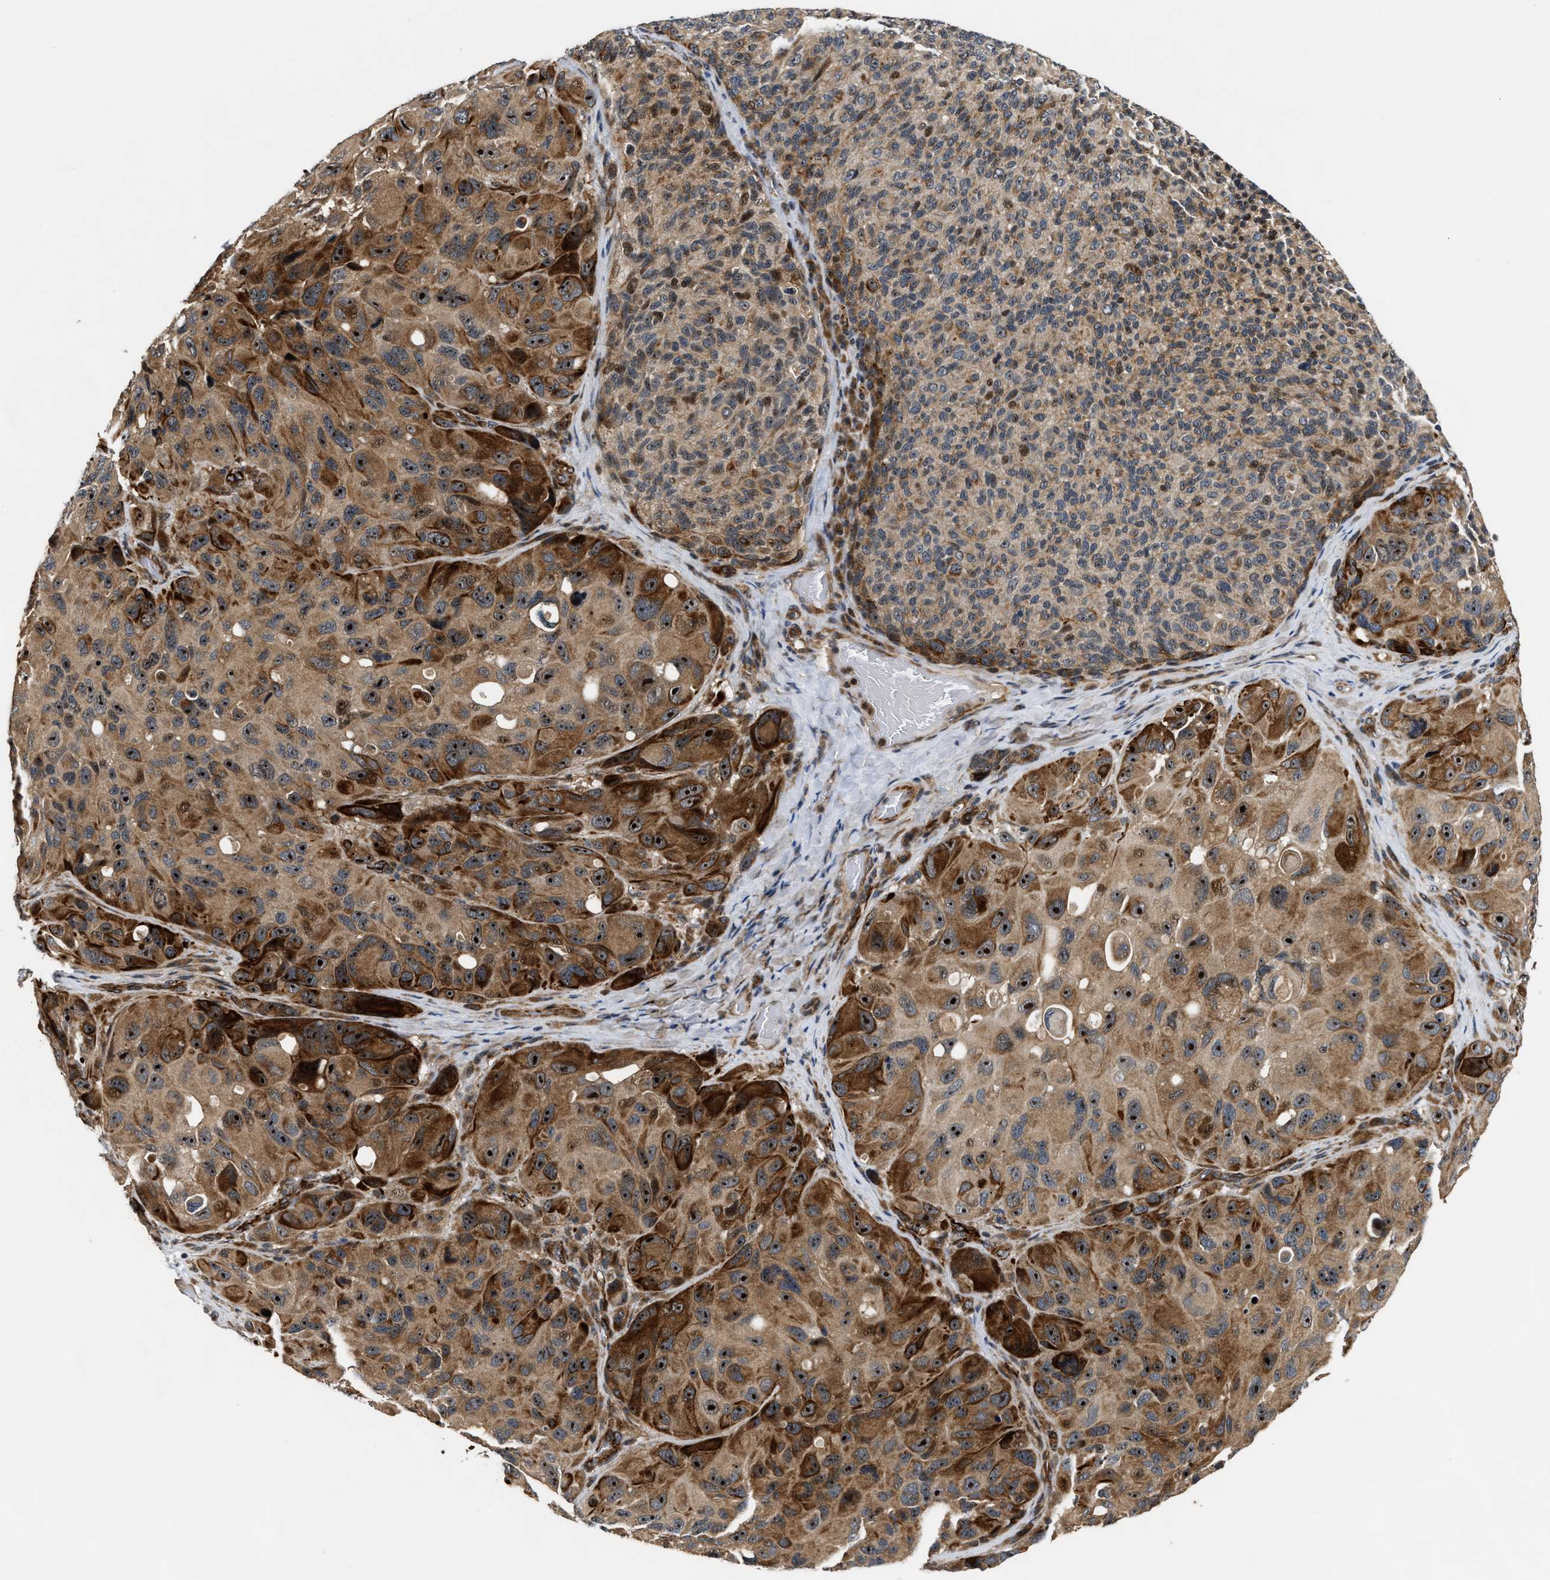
{"staining": {"intensity": "strong", "quantity": ">75%", "location": "cytoplasmic/membranous,nuclear"}, "tissue": "melanoma", "cell_type": "Tumor cells", "image_type": "cancer", "snomed": [{"axis": "morphology", "description": "Malignant melanoma, NOS"}, {"axis": "topography", "description": "Skin"}], "caption": "Human malignant melanoma stained with a protein marker shows strong staining in tumor cells.", "gene": "ALDH3A2", "patient": {"sex": "female", "age": 73}}